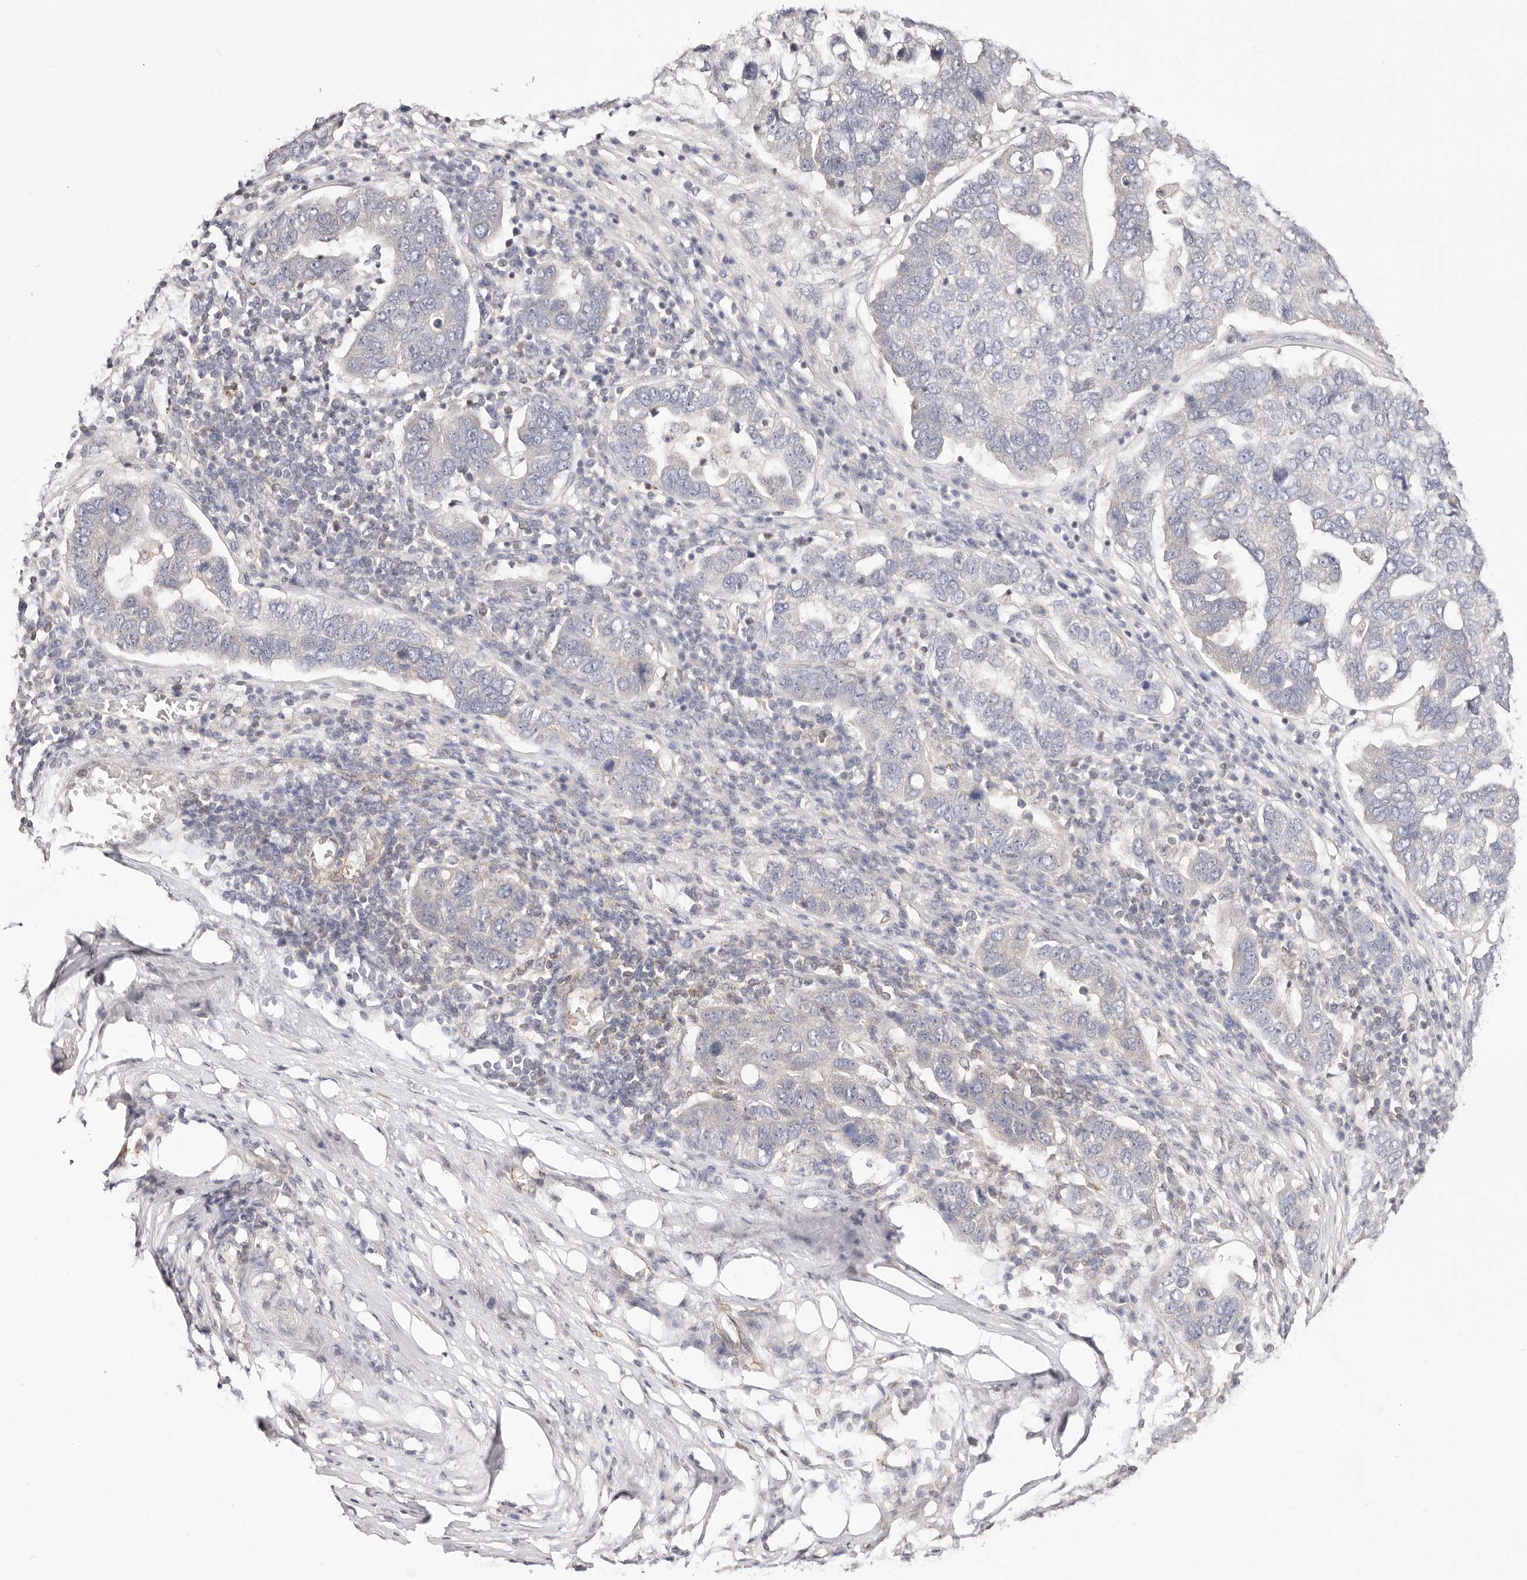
{"staining": {"intensity": "negative", "quantity": "none", "location": "none"}, "tissue": "pancreatic cancer", "cell_type": "Tumor cells", "image_type": "cancer", "snomed": [{"axis": "morphology", "description": "Adenocarcinoma, NOS"}, {"axis": "topography", "description": "Pancreas"}], "caption": "Histopathology image shows no significant protein positivity in tumor cells of pancreatic cancer (adenocarcinoma).", "gene": "STAT5A", "patient": {"sex": "female", "age": 61}}